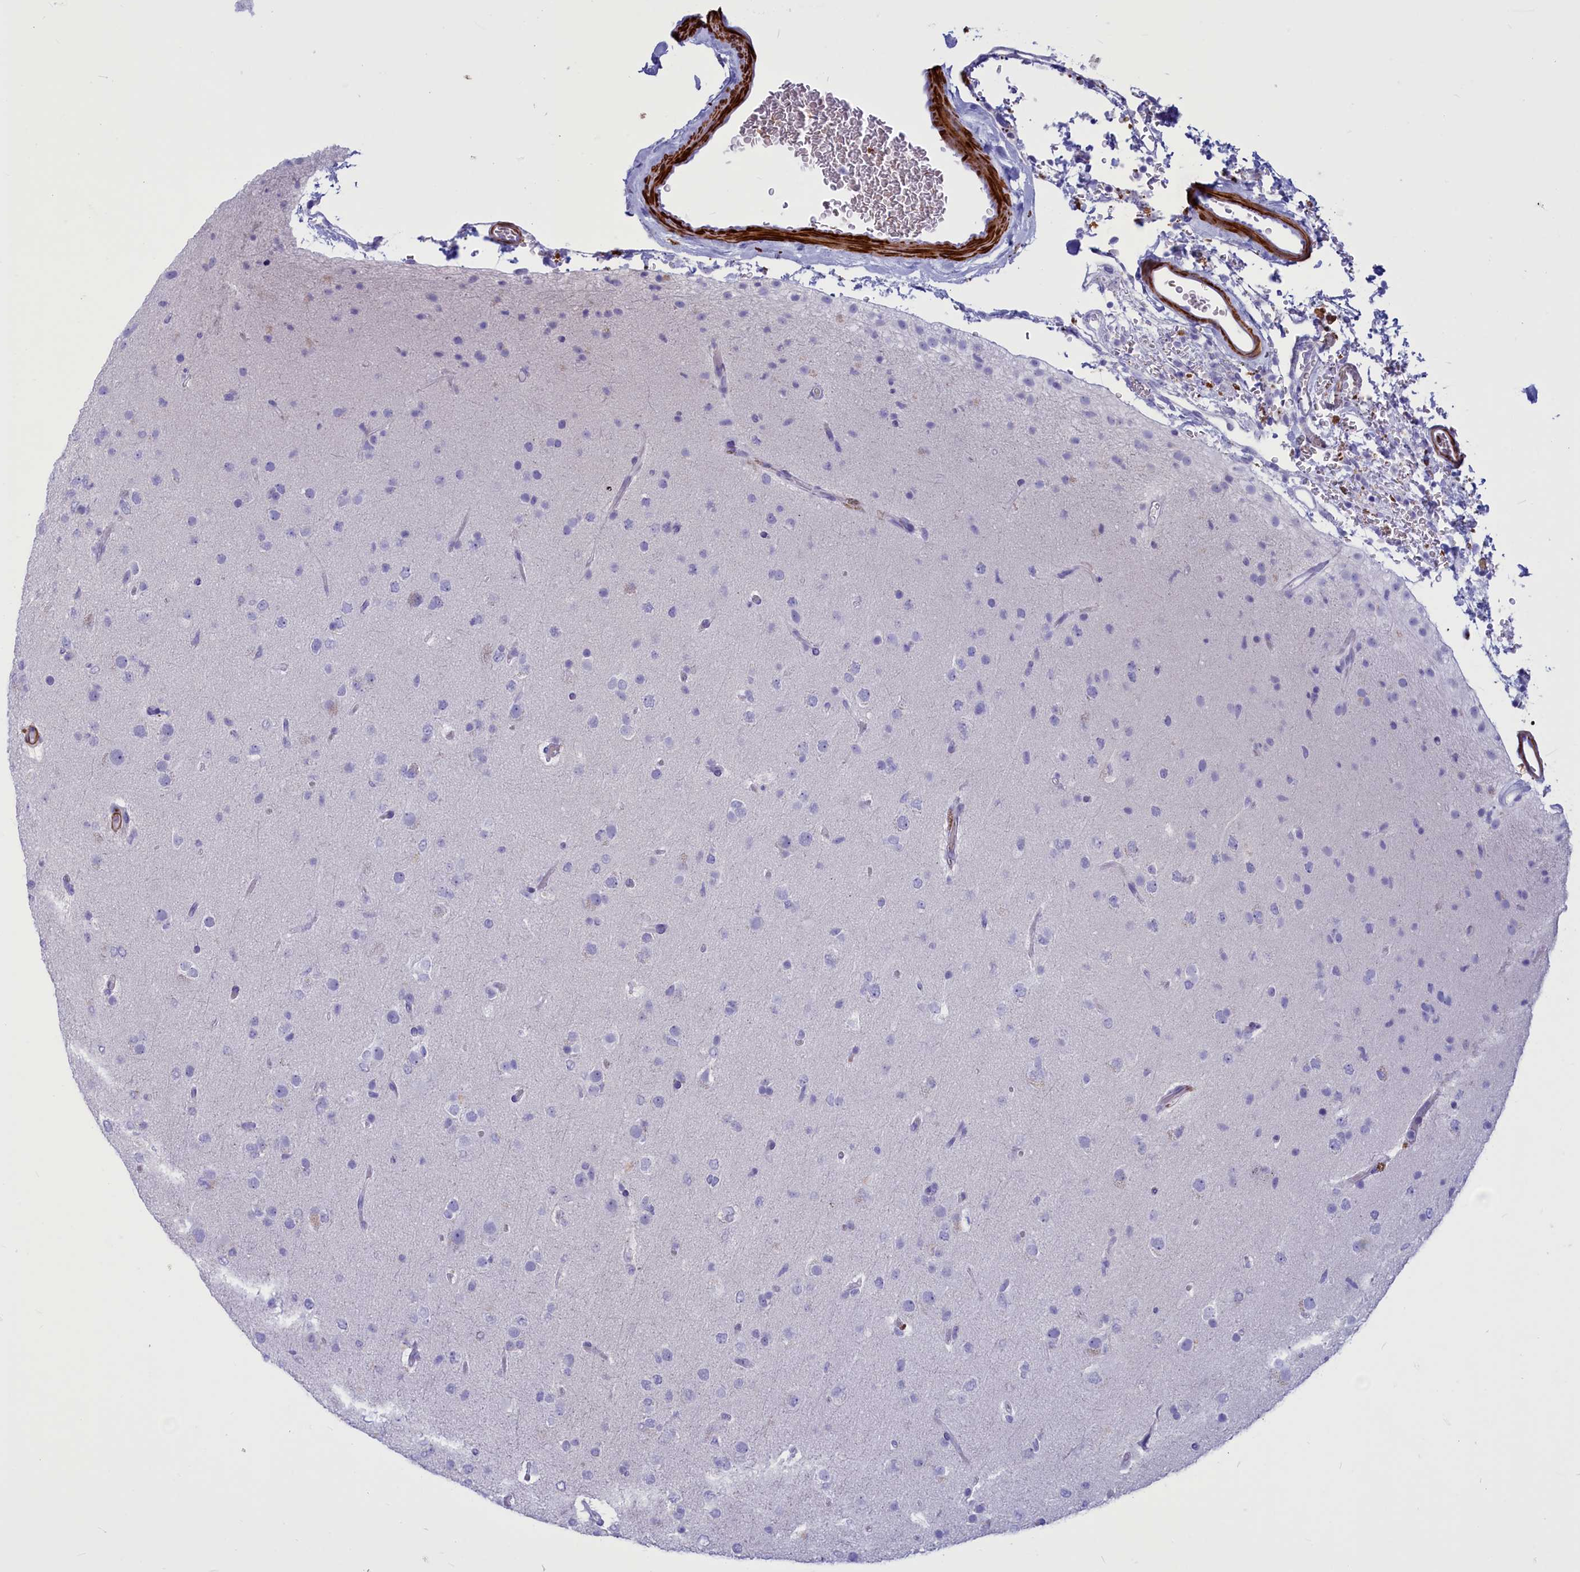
{"staining": {"intensity": "negative", "quantity": "none", "location": "none"}, "tissue": "glioma", "cell_type": "Tumor cells", "image_type": "cancer", "snomed": [{"axis": "morphology", "description": "Glioma, malignant, Low grade"}, {"axis": "topography", "description": "Brain"}], "caption": "Immunohistochemistry (IHC) of malignant glioma (low-grade) demonstrates no expression in tumor cells.", "gene": "GAPDHS", "patient": {"sex": "male", "age": 65}}